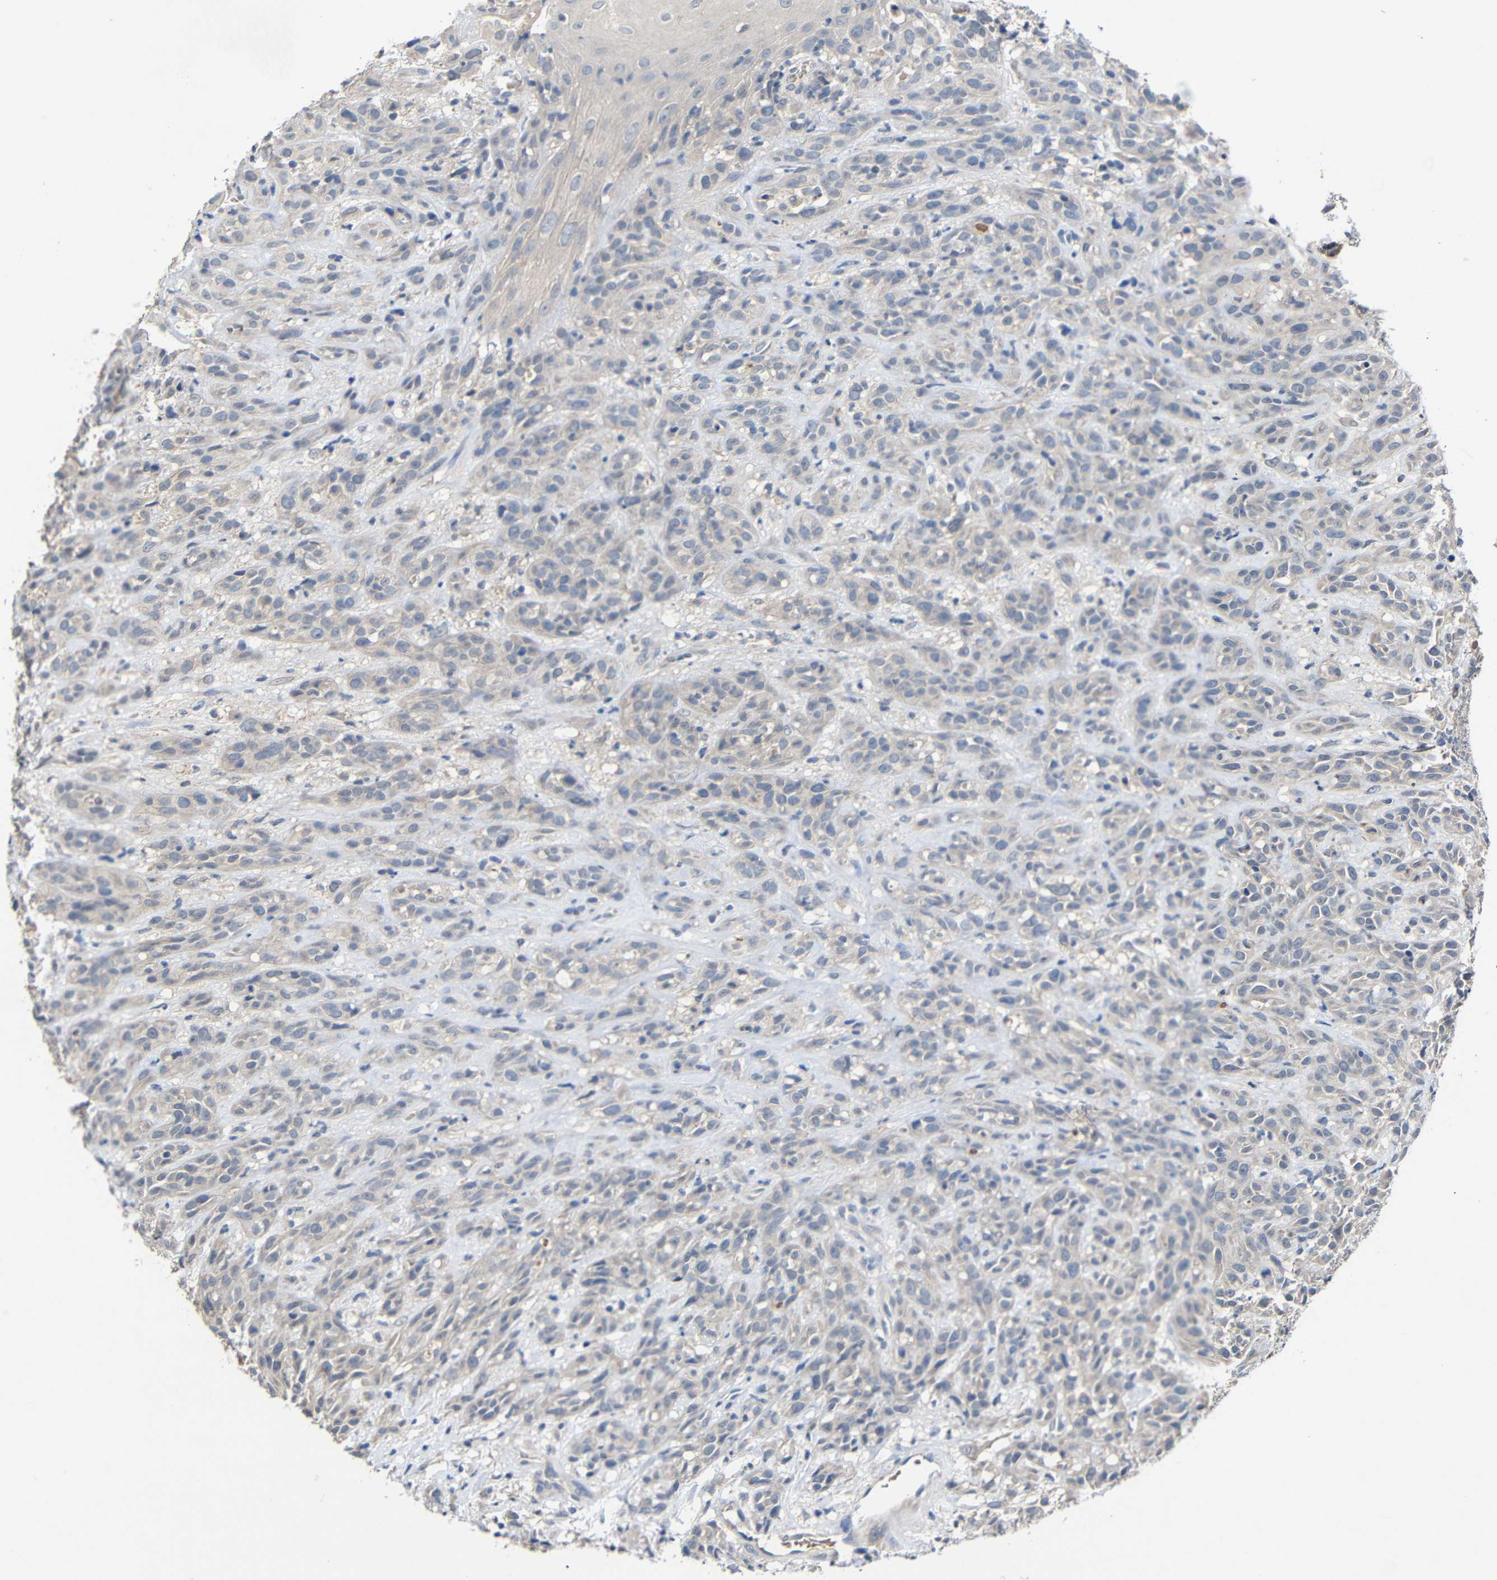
{"staining": {"intensity": "negative", "quantity": "none", "location": "none"}, "tissue": "head and neck cancer", "cell_type": "Tumor cells", "image_type": "cancer", "snomed": [{"axis": "morphology", "description": "Normal tissue, NOS"}, {"axis": "morphology", "description": "Squamous cell carcinoma, NOS"}, {"axis": "topography", "description": "Cartilage tissue"}, {"axis": "topography", "description": "Head-Neck"}], "caption": "This is a photomicrograph of immunohistochemistry (IHC) staining of head and neck cancer, which shows no expression in tumor cells.", "gene": "HNF1A", "patient": {"sex": "male", "age": 62}}